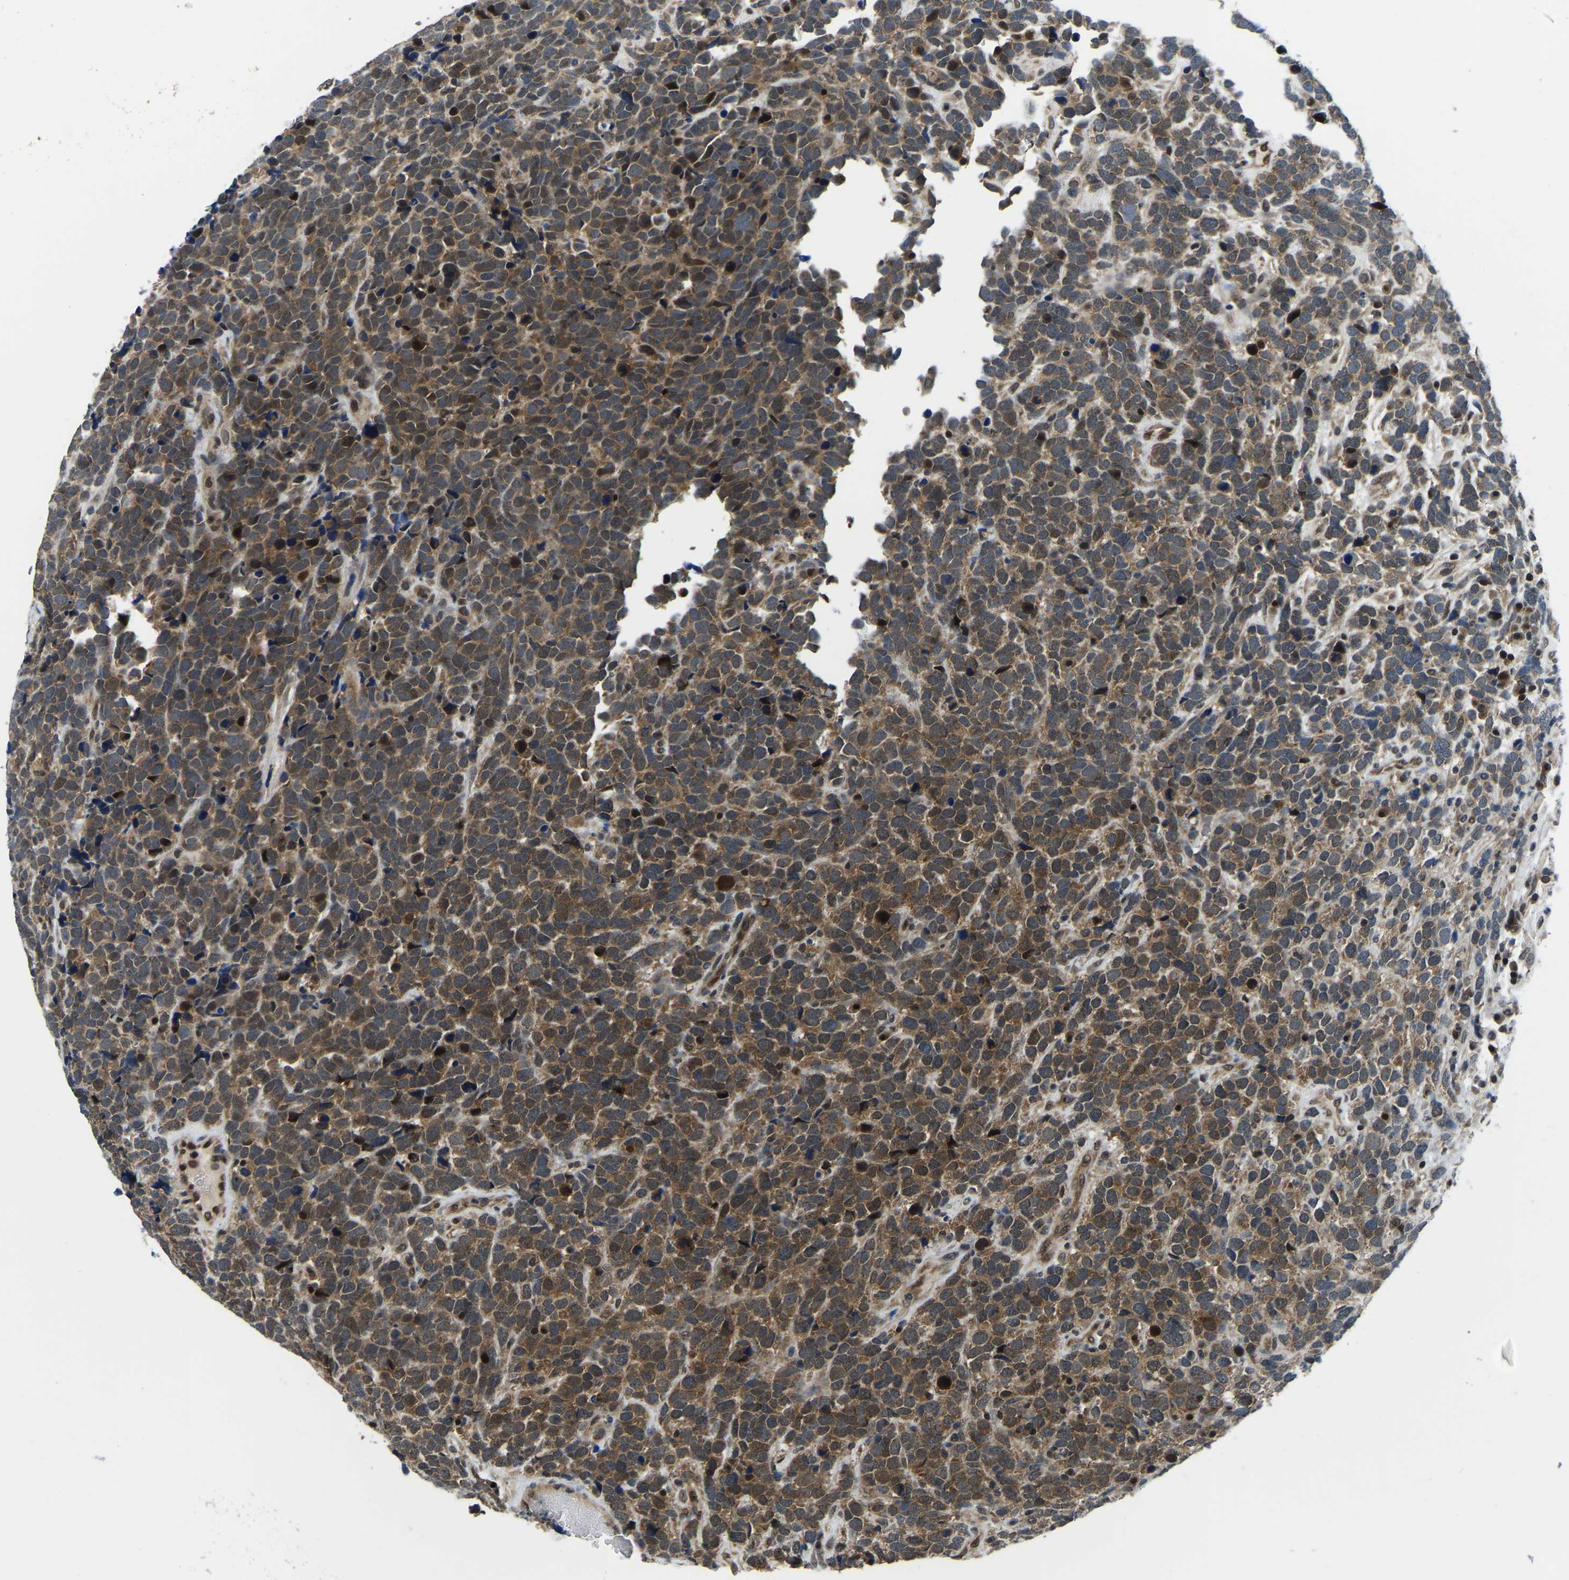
{"staining": {"intensity": "moderate", "quantity": ">75%", "location": "cytoplasmic/membranous,nuclear"}, "tissue": "urothelial cancer", "cell_type": "Tumor cells", "image_type": "cancer", "snomed": [{"axis": "morphology", "description": "Urothelial carcinoma, High grade"}, {"axis": "topography", "description": "Urinary bladder"}], "caption": "Immunohistochemical staining of human high-grade urothelial carcinoma displays moderate cytoplasmic/membranous and nuclear protein positivity in approximately >75% of tumor cells. (IHC, brightfield microscopy, high magnification).", "gene": "DFFA", "patient": {"sex": "female", "age": 82}}